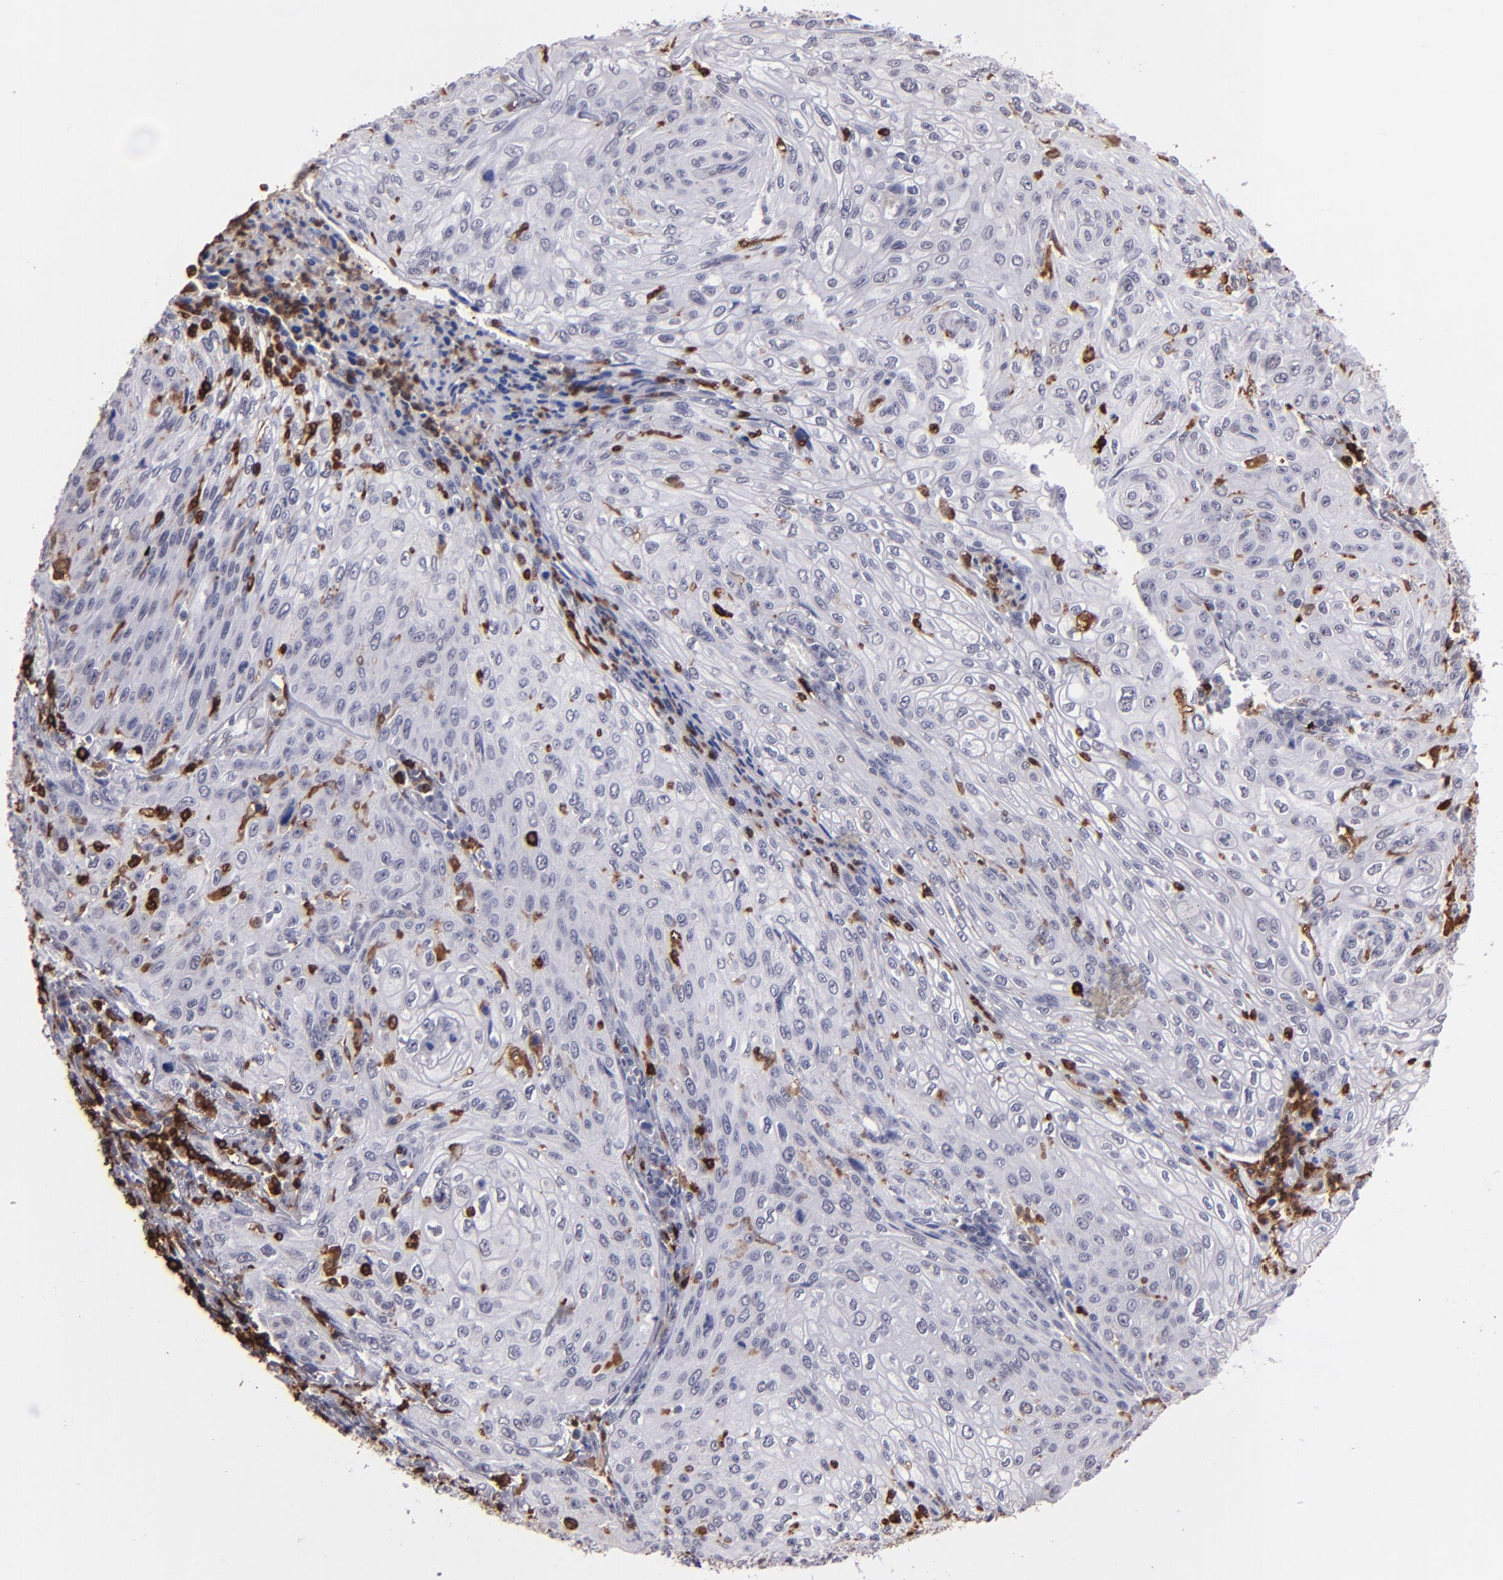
{"staining": {"intensity": "negative", "quantity": "none", "location": "none"}, "tissue": "cervical cancer", "cell_type": "Tumor cells", "image_type": "cancer", "snomed": [{"axis": "morphology", "description": "Squamous cell carcinoma, NOS"}, {"axis": "topography", "description": "Cervix"}], "caption": "High magnification brightfield microscopy of squamous cell carcinoma (cervical) stained with DAB (brown) and counterstained with hematoxylin (blue): tumor cells show no significant positivity.", "gene": "NCF2", "patient": {"sex": "female", "age": 32}}